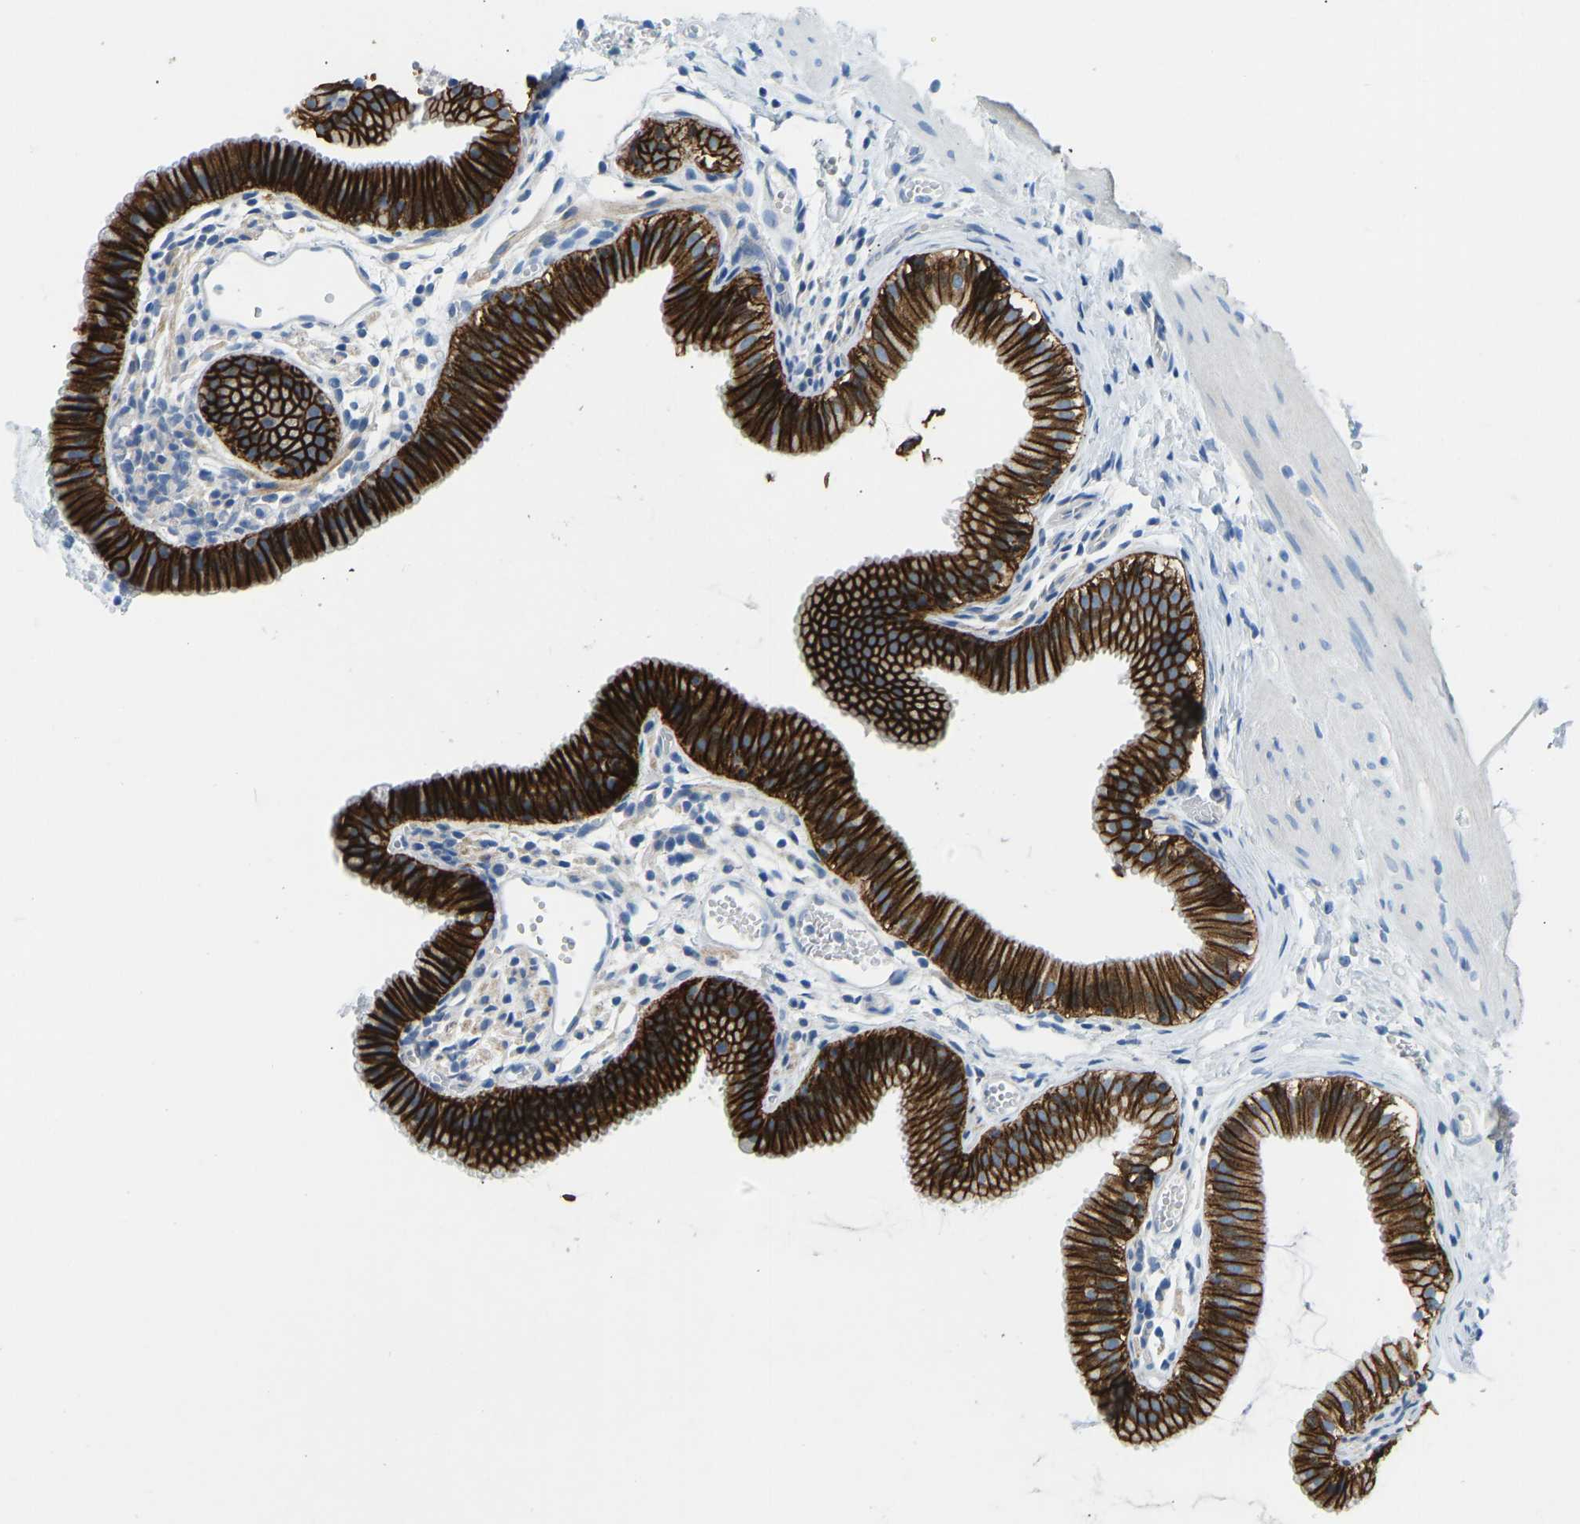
{"staining": {"intensity": "strong", "quantity": ">75%", "location": "cytoplasmic/membranous"}, "tissue": "gallbladder", "cell_type": "Glandular cells", "image_type": "normal", "snomed": [{"axis": "morphology", "description": "Normal tissue, NOS"}, {"axis": "topography", "description": "Gallbladder"}], "caption": "IHC photomicrograph of normal gallbladder stained for a protein (brown), which reveals high levels of strong cytoplasmic/membranous expression in about >75% of glandular cells.", "gene": "ATP1A1", "patient": {"sex": "female", "age": 26}}